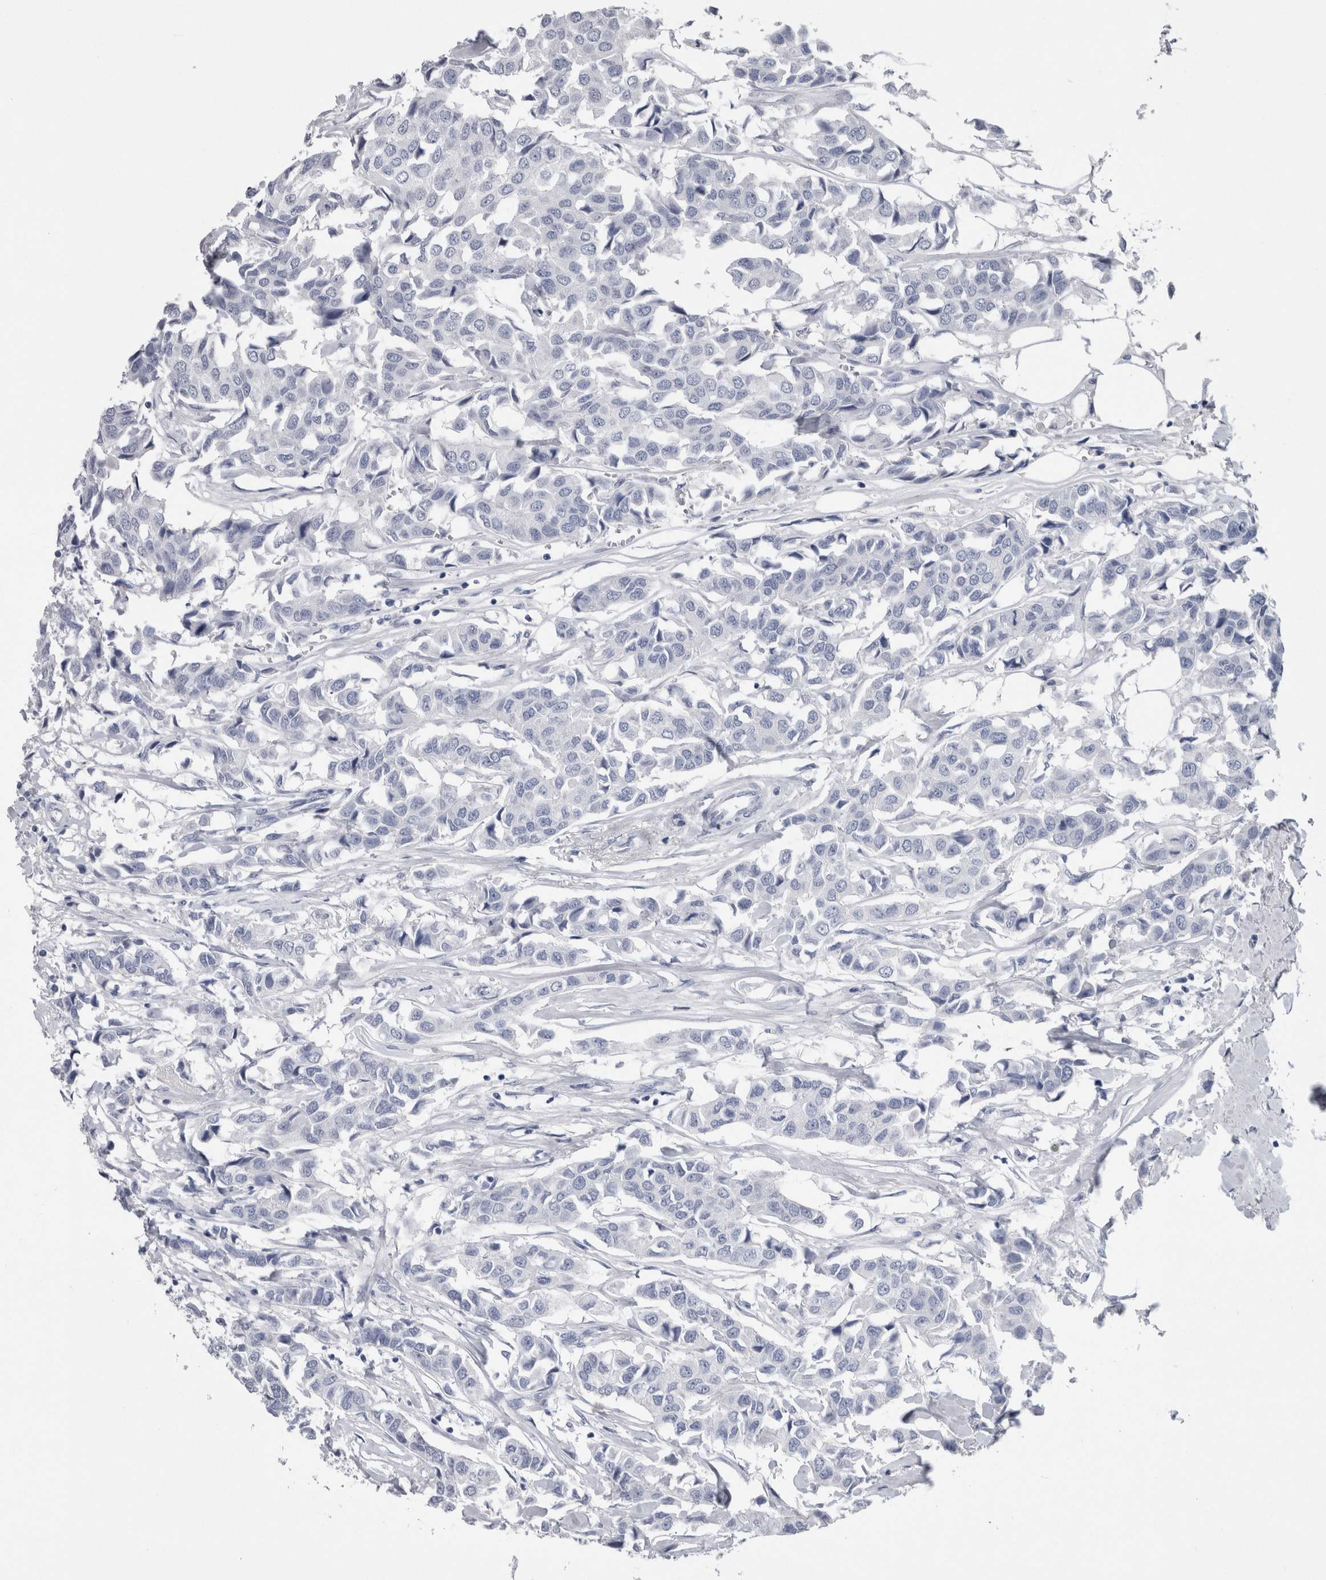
{"staining": {"intensity": "negative", "quantity": "none", "location": "none"}, "tissue": "breast cancer", "cell_type": "Tumor cells", "image_type": "cancer", "snomed": [{"axis": "morphology", "description": "Duct carcinoma"}, {"axis": "topography", "description": "Breast"}], "caption": "Tumor cells show no significant protein positivity in breast infiltrating ductal carcinoma. The staining was performed using DAB to visualize the protein expression in brown, while the nuclei were stained in blue with hematoxylin (Magnification: 20x).", "gene": "CA8", "patient": {"sex": "female", "age": 80}}